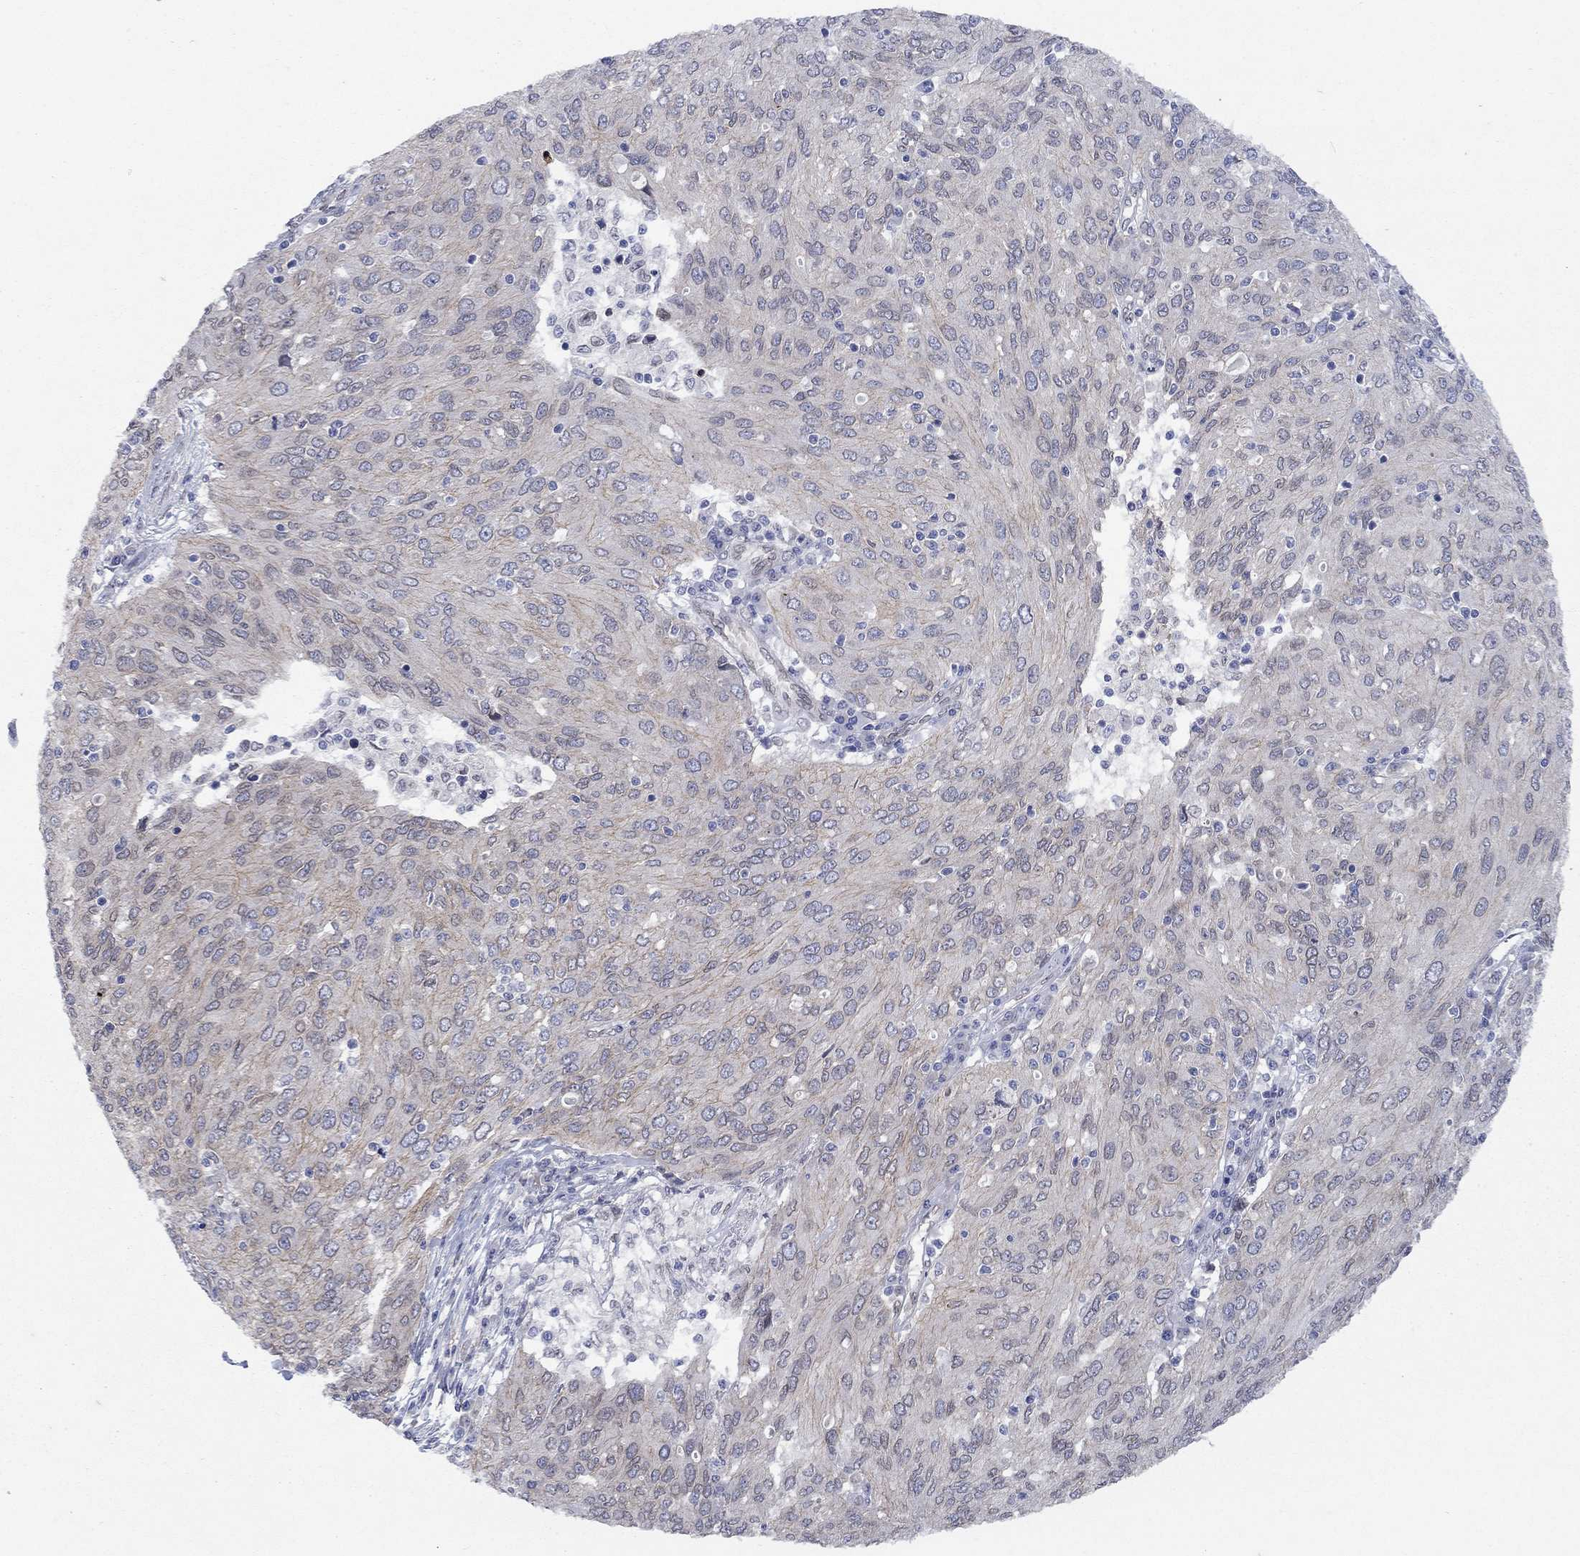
{"staining": {"intensity": "negative", "quantity": "none", "location": "none"}, "tissue": "ovarian cancer", "cell_type": "Tumor cells", "image_type": "cancer", "snomed": [{"axis": "morphology", "description": "Carcinoma, endometroid"}, {"axis": "topography", "description": "Ovary"}], "caption": "Tumor cells show no significant staining in ovarian cancer (endometroid carcinoma). (DAB (3,3'-diaminobenzidine) IHC with hematoxylin counter stain).", "gene": "EMC9", "patient": {"sex": "female", "age": 50}}